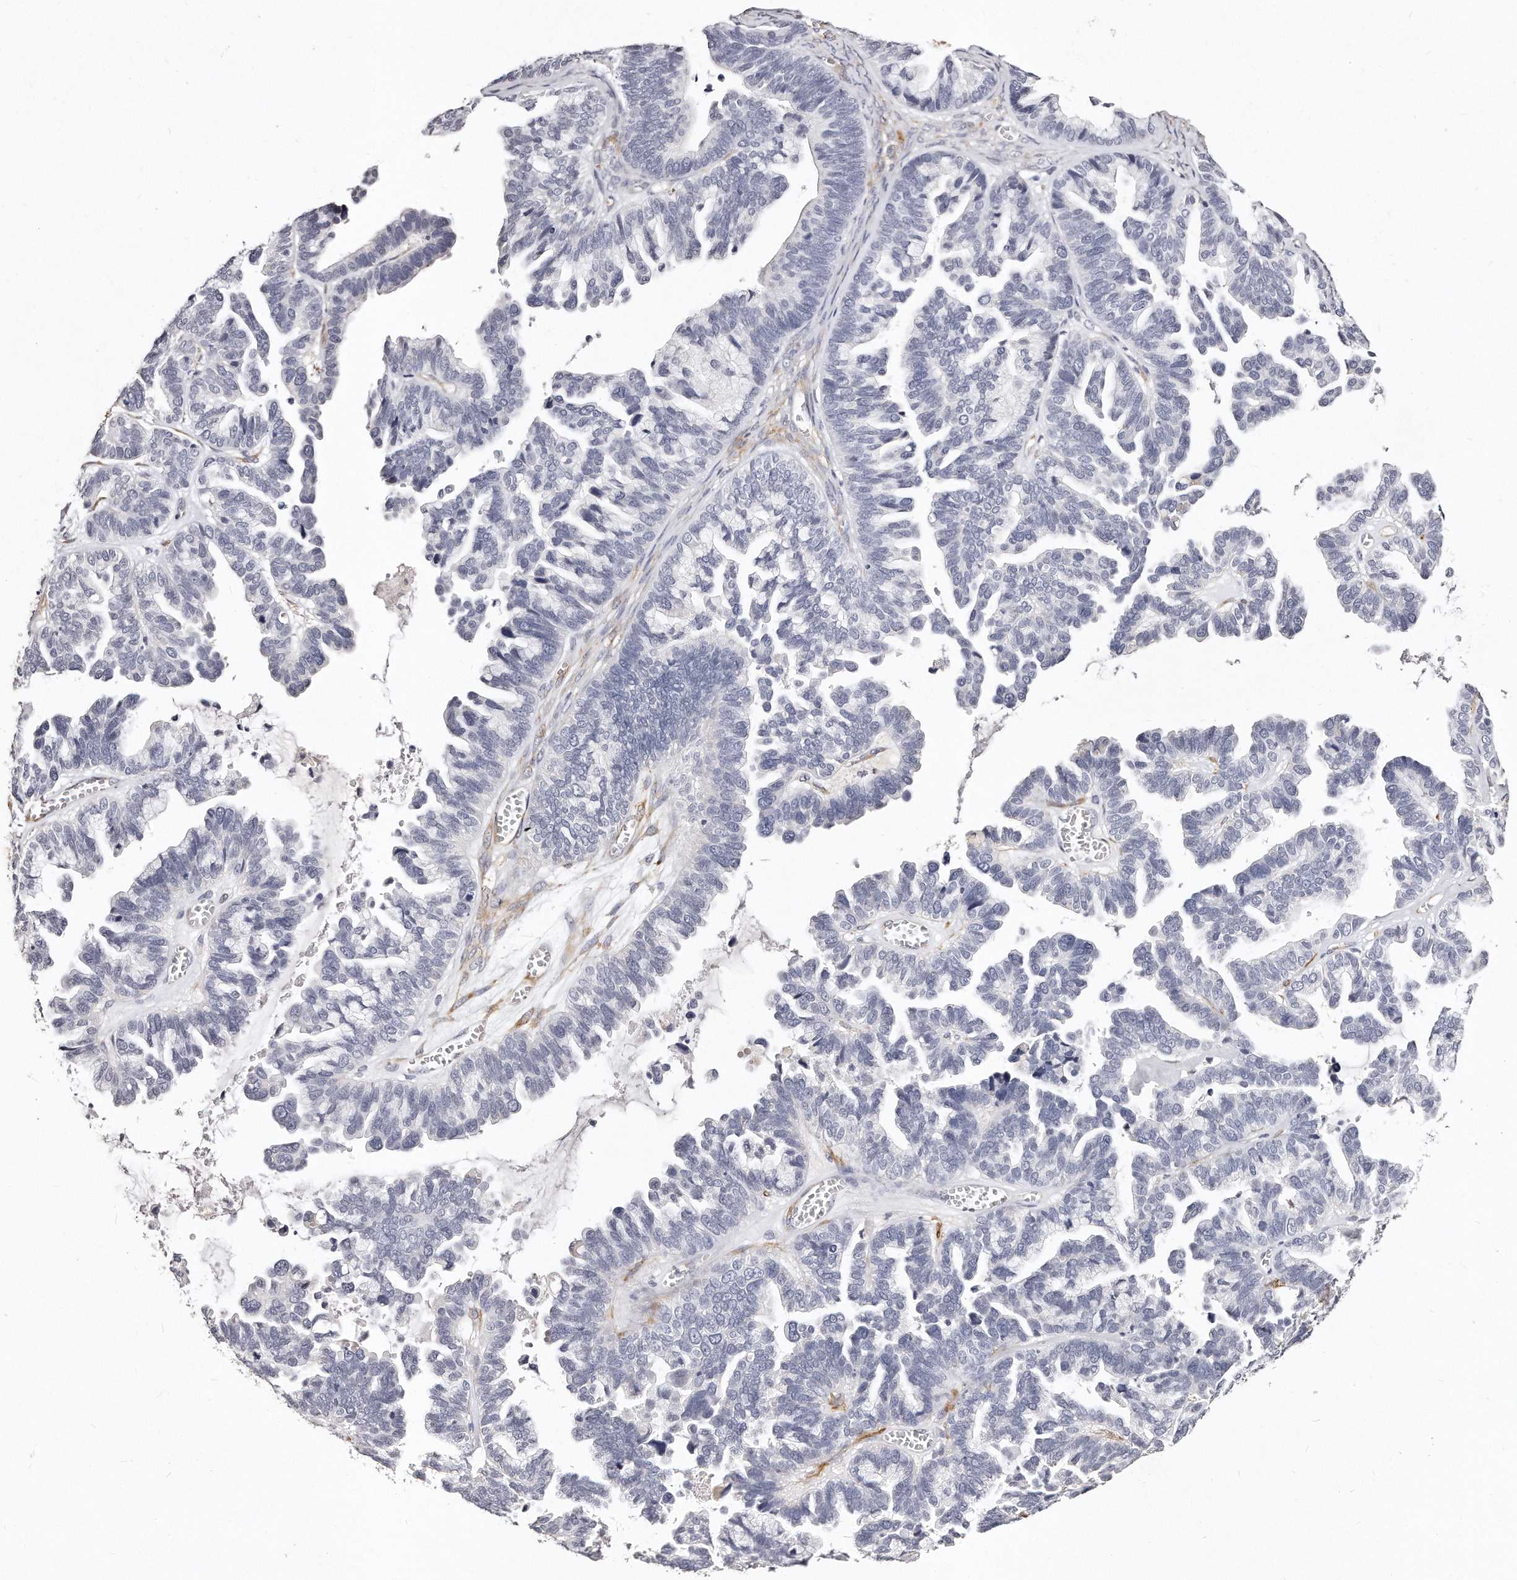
{"staining": {"intensity": "negative", "quantity": "none", "location": "none"}, "tissue": "ovarian cancer", "cell_type": "Tumor cells", "image_type": "cancer", "snomed": [{"axis": "morphology", "description": "Cystadenocarcinoma, serous, NOS"}, {"axis": "topography", "description": "Ovary"}], "caption": "Histopathology image shows no protein expression in tumor cells of ovarian cancer (serous cystadenocarcinoma) tissue.", "gene": "LMOD1", "patient": {"sex": "female", "age": 56}}